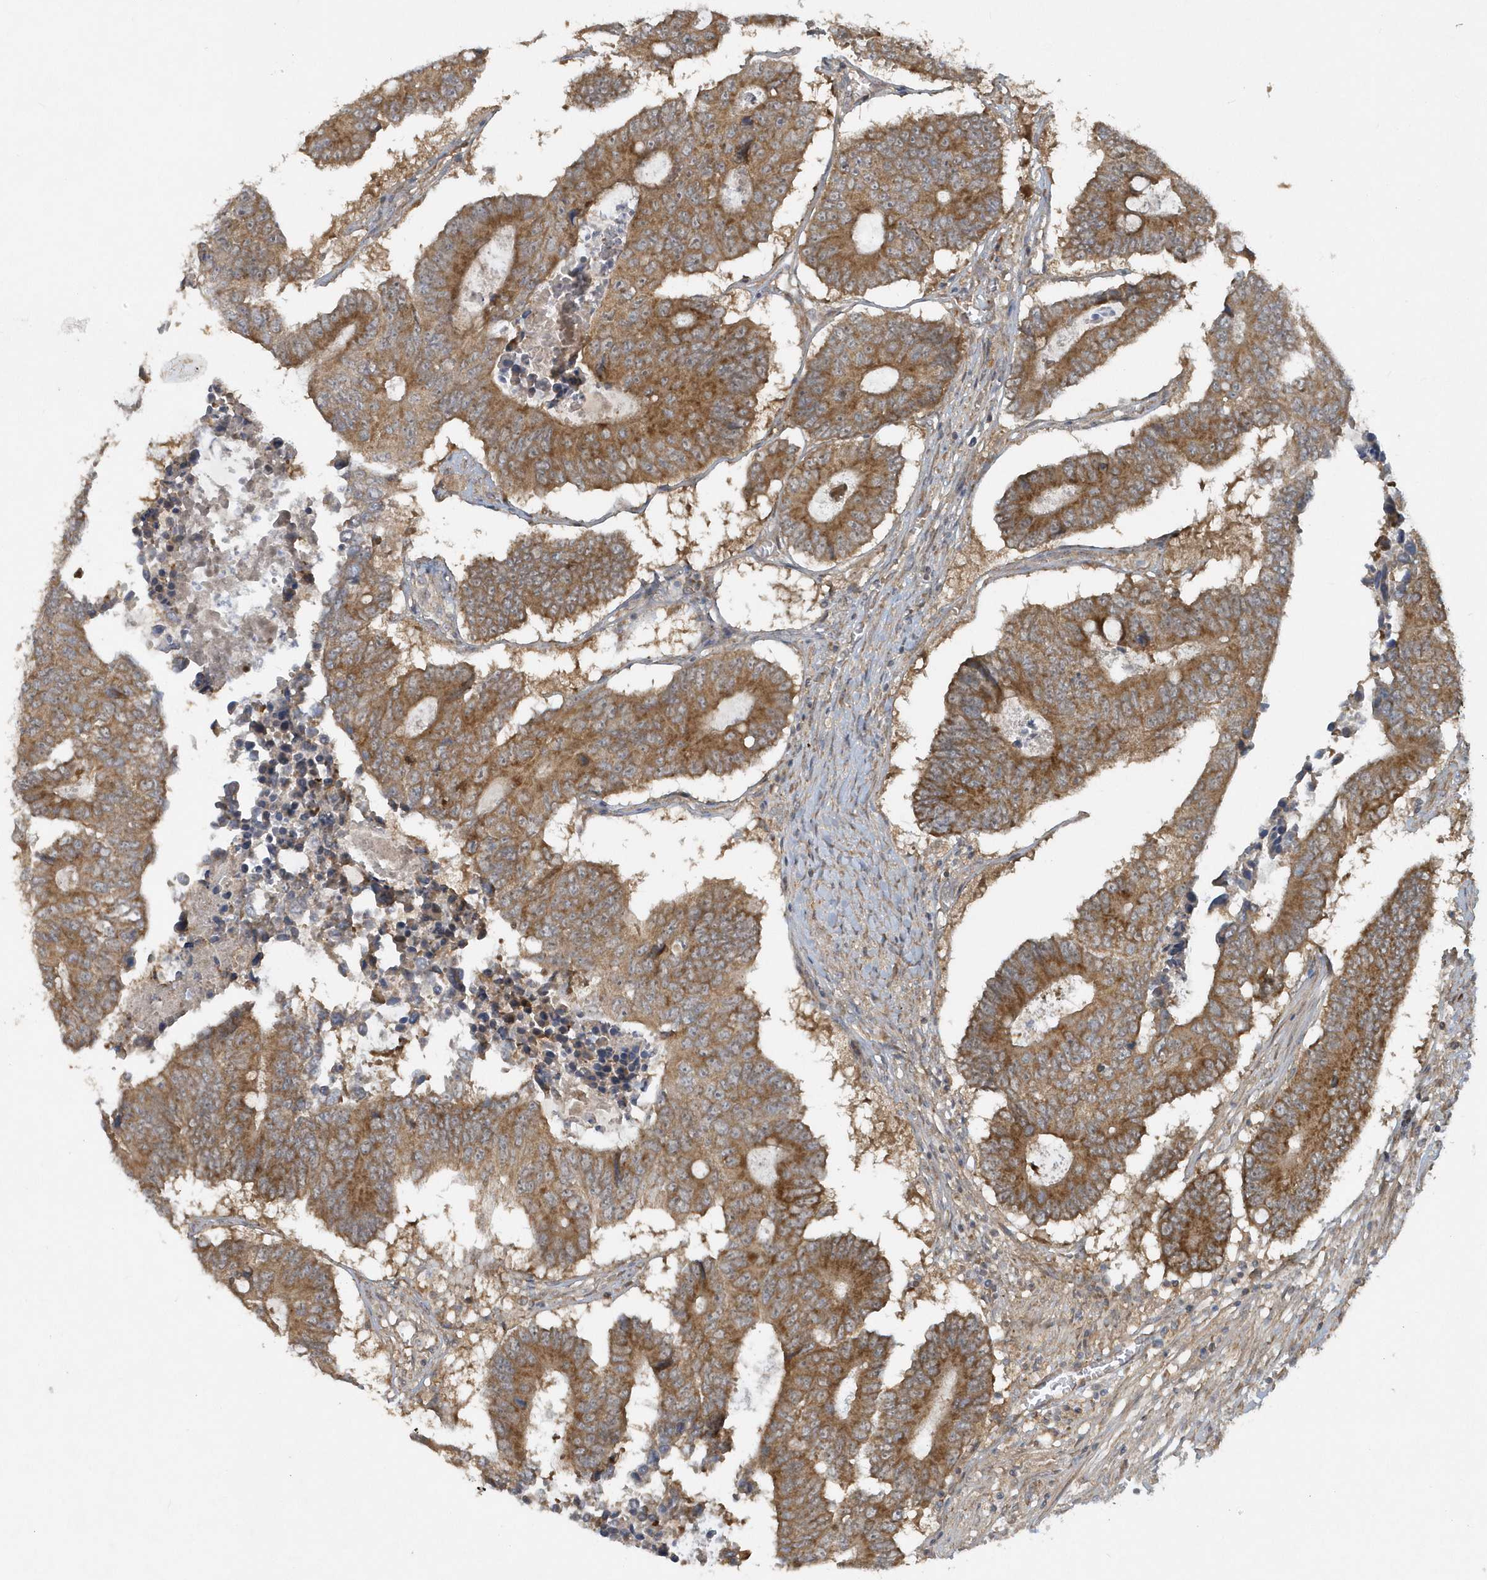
{"staining": {"intensity": "moderate", "quantity": ">75%", "location": "cytoplasmic/membranous"}, "tissue": "colorectal cancer", "cell_type": "Tumor cells", "image_type": "cancer", "snomed": [{"axis": "morphology", "description": "Adenocarcinoma, NOS"}, {"axis": "topography", "description": "Colon"}], "caption": "The photomicrograph reveals immunohistochemical staining of colorectal adenocarcinoma. There is moderate cytoplasmic/membranous staining is appreciated in approximately >75% of tumor cells.", "gene": "THG1L", "patient": {"sex": "male", "age": 87}}